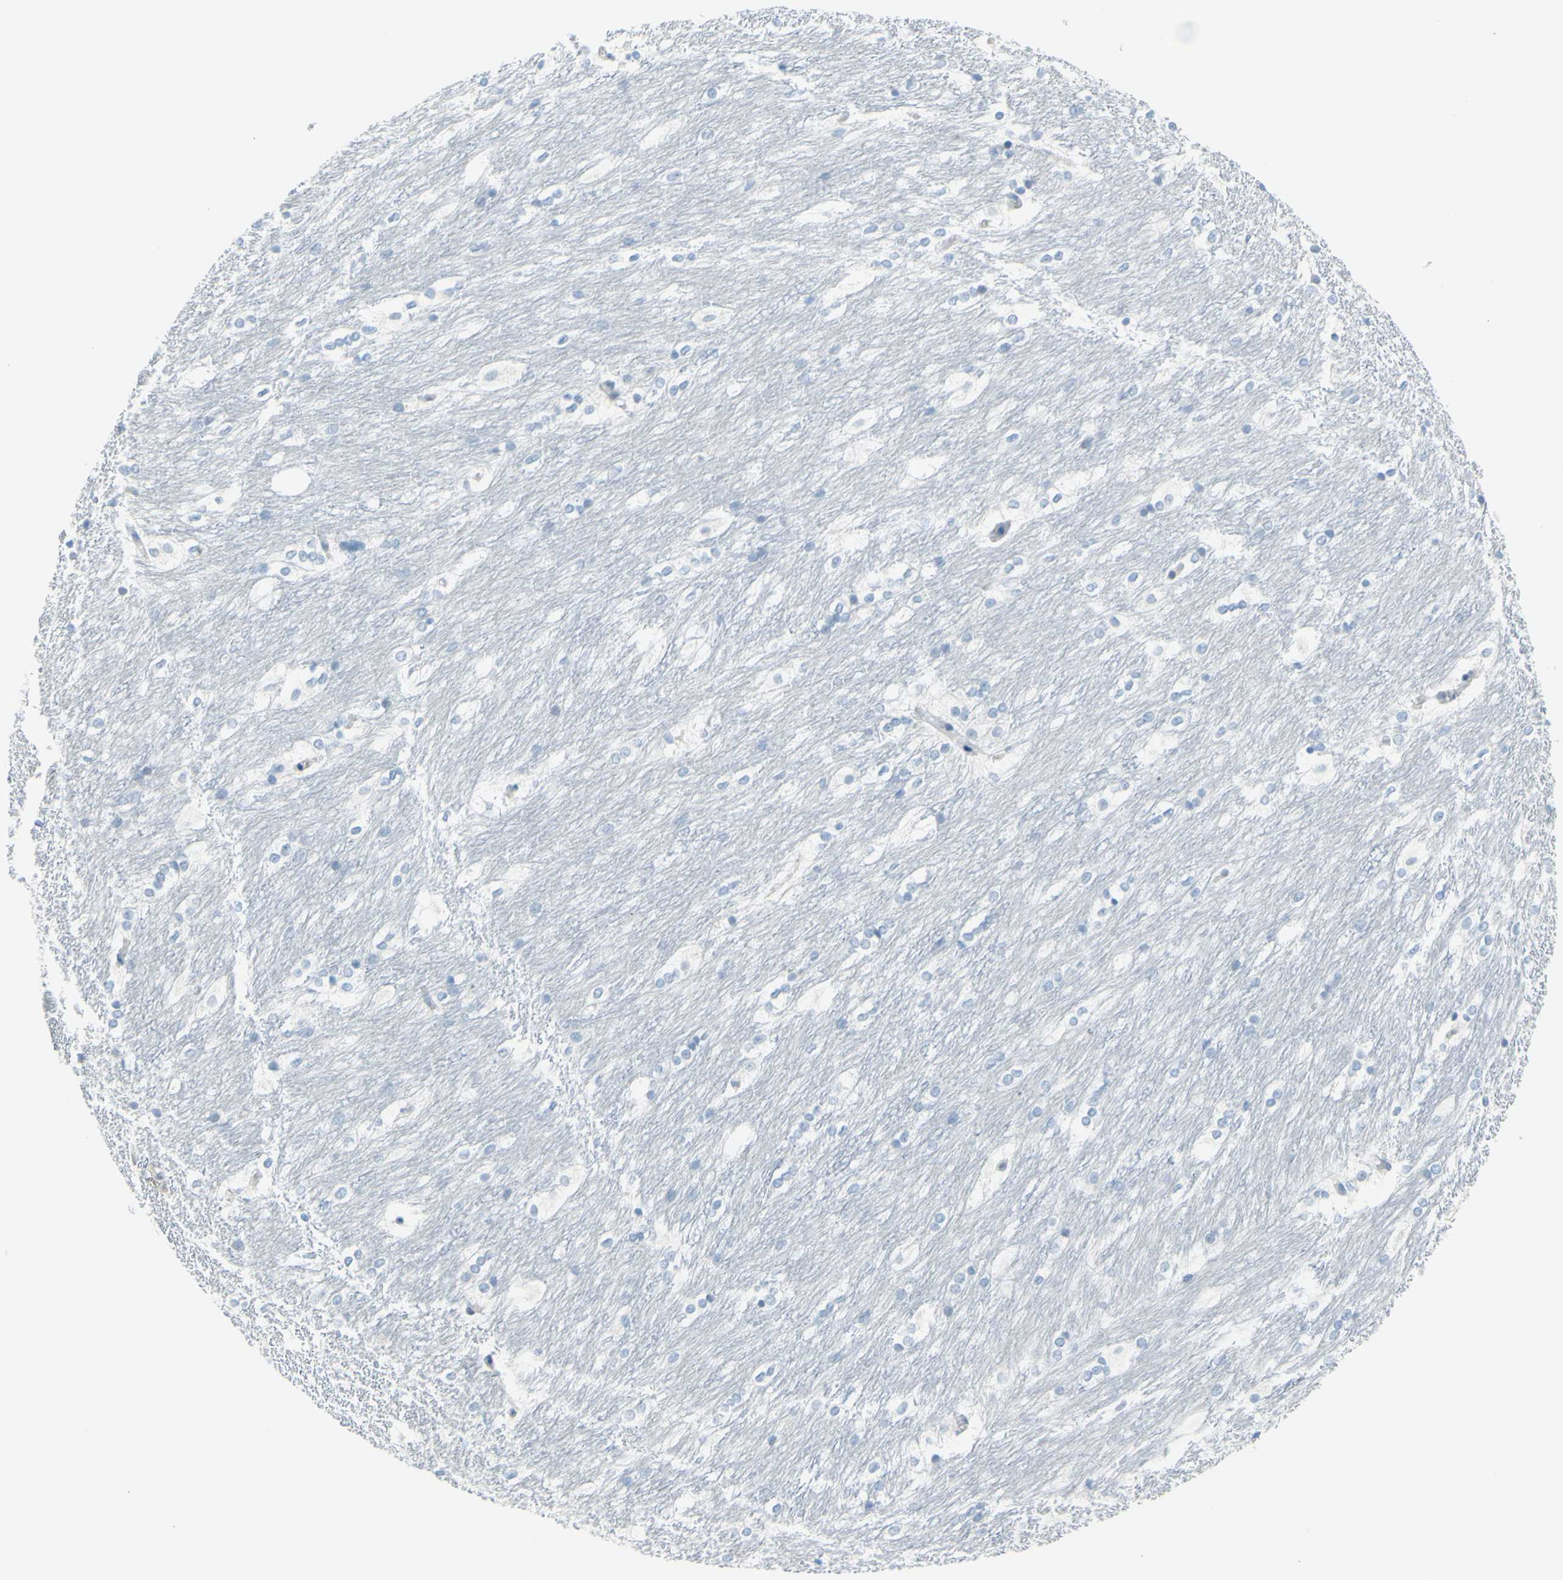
{"staining": {"intensity": "negative", "quantity": "none", "location": "none"}, "tissue": "caudate", "cell_type": "Glial cells", "image_type": "normal", "snomed": [{"axis": "morphology", "description": "Normal tissue, NOS"}, {"axis": "topography", "description": "Lateral ventricle wall"}], "caption": "Glial cells are negative for protein expression in unremarkable human caudate. The staining is performed using DAB (3,3'-diaminobenzidine) brown chromogen with nuclei counter-stained in using hematoxylin.", "gene": "DCT", "patient": {"sex": "female", "age": 19}}